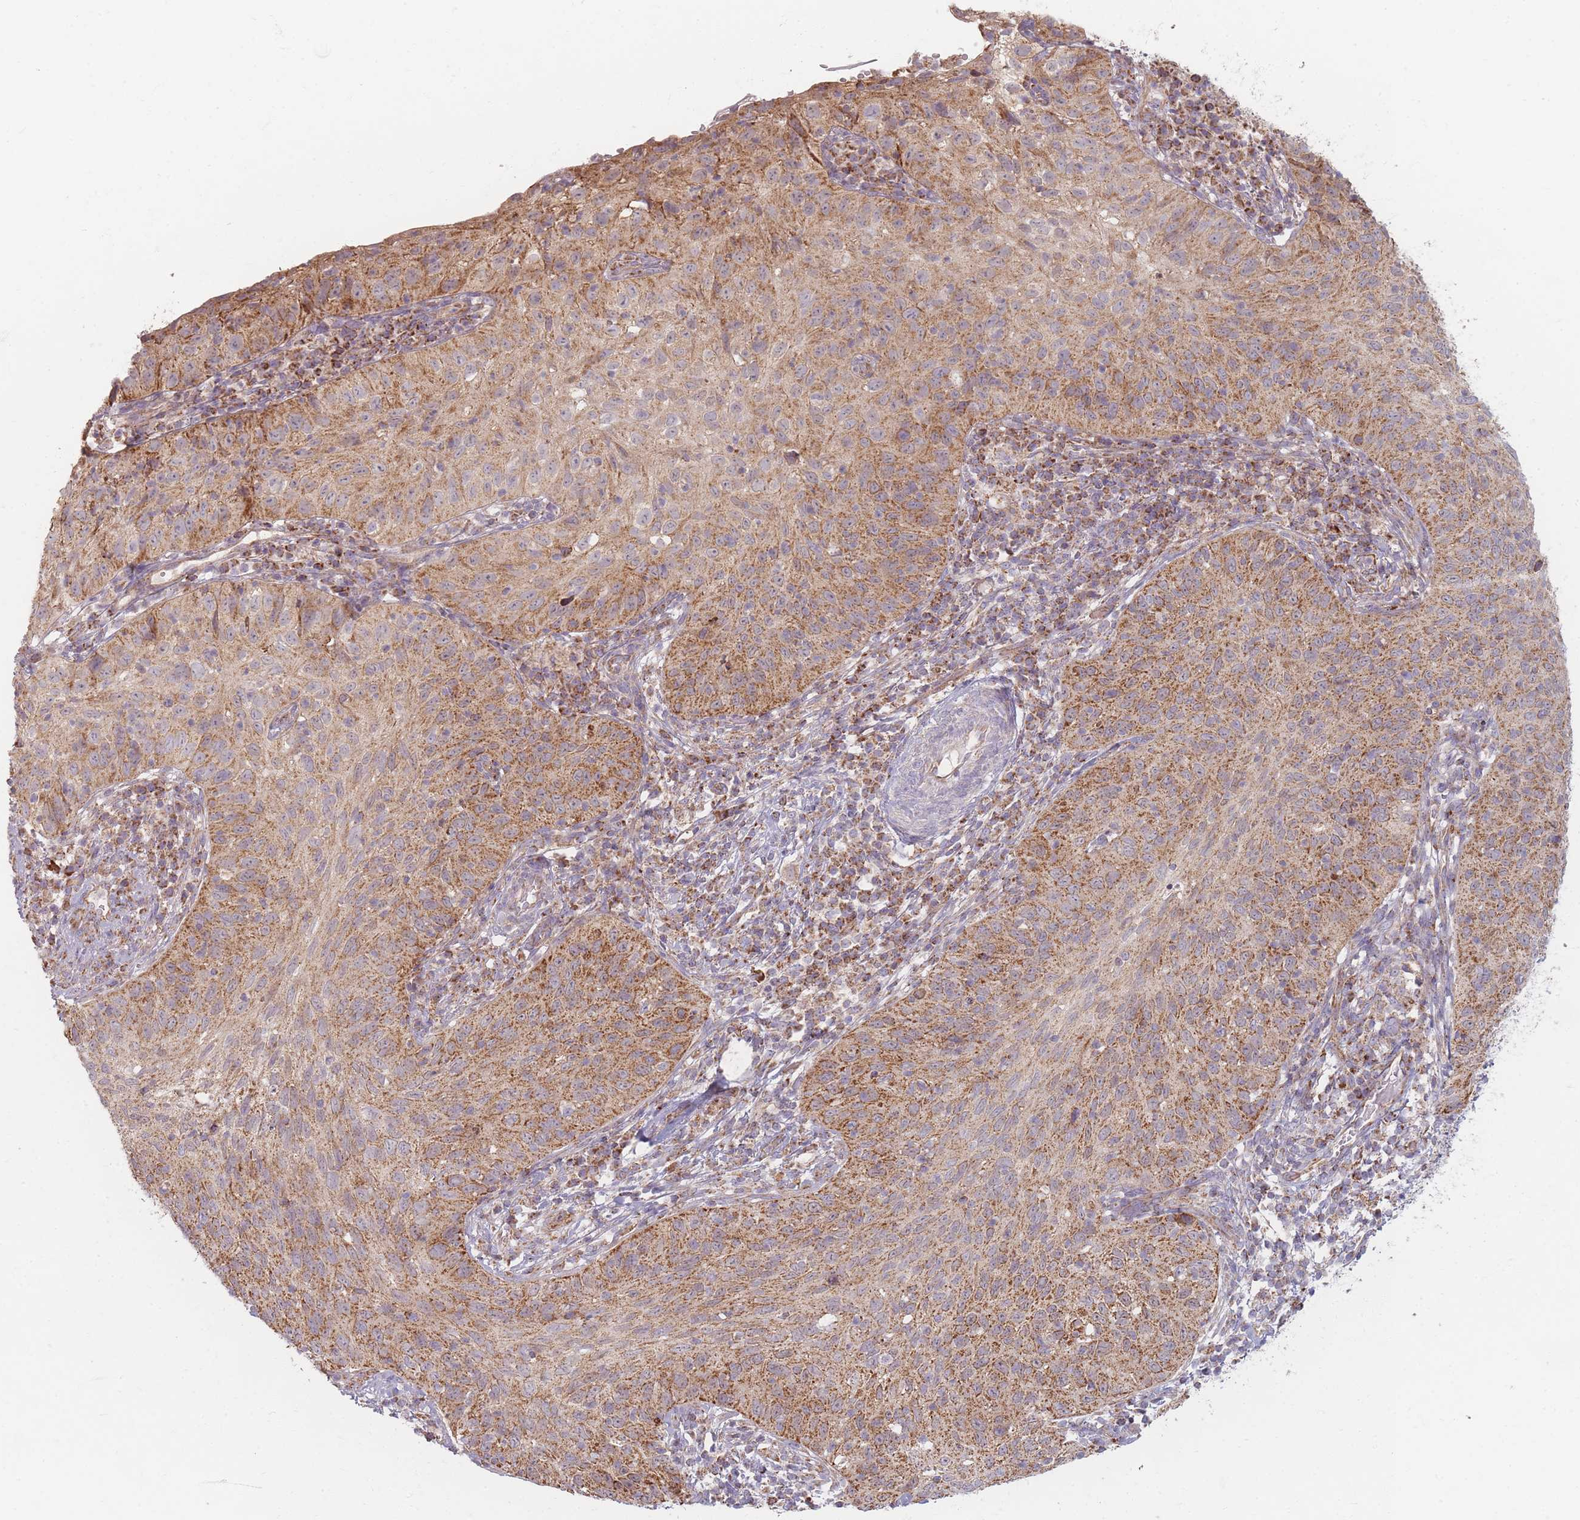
{"staining": {"intensity": "moderate", "quantity": ">75%", "location": "cytoplasmic/membranous"}, "tissue": "cervical cancer", "cell_type": "Tumor cells", "image_type": "cancer", "snomed": [{"axis": "morphology", "description": "Squamous cell carcinoma, NOS"}, {"axis": "topography", "description": "Cervix"}], "caption": "DAB (3,3'-diaminobenzidine) immunohistochemical staining of human cervical cancer shows moderate cytoplasmic/membranous protein expression in approximately >75% of tumor cells.", "gene": "ESRP2", "patient": {"sex": "female", "age": 30}}